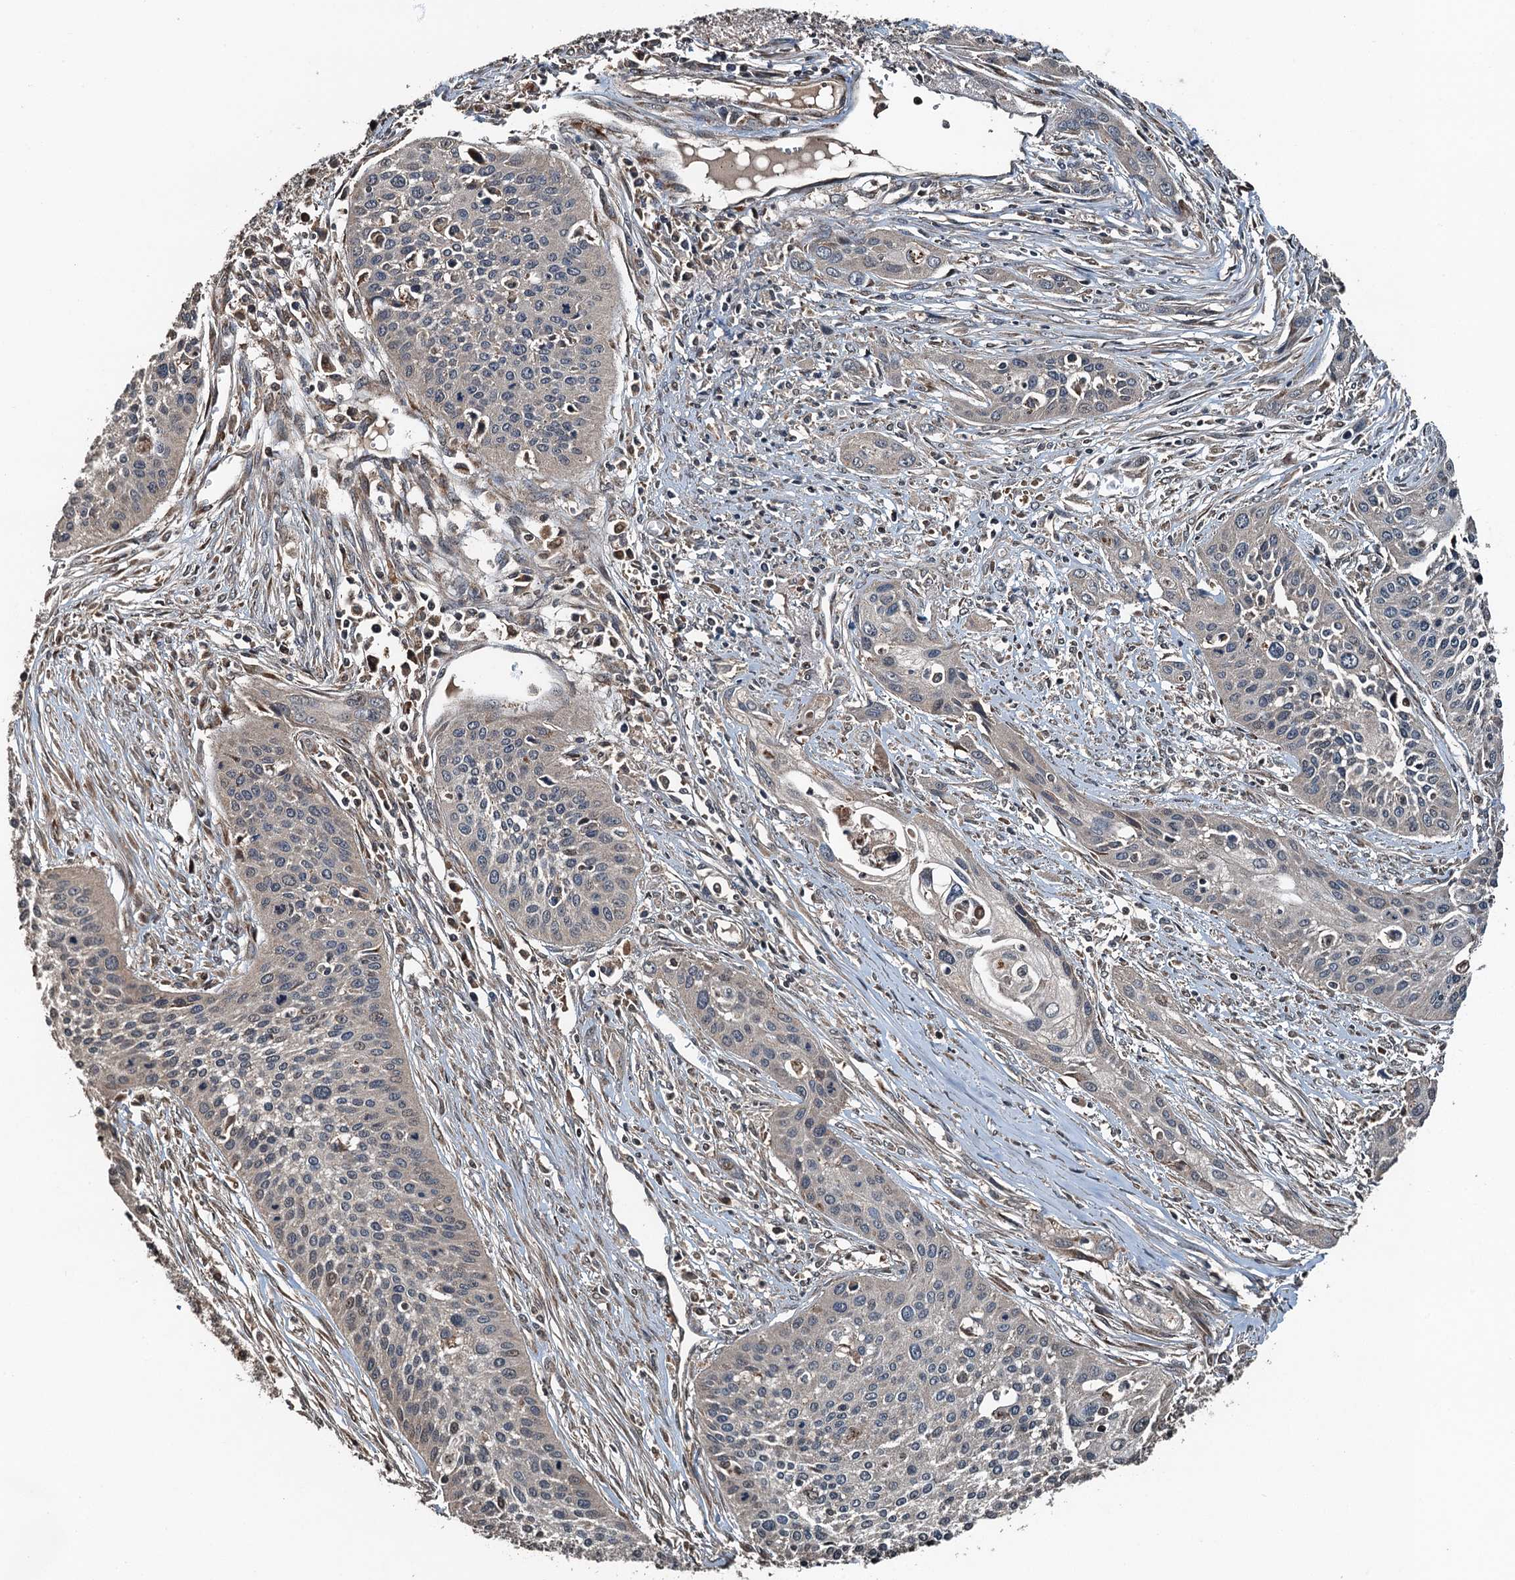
{"staining": {"intensity": "weak", "quantity": "<25%", "location": "cytoplasmic/membranous"}, "tissue": "cervical cancer", "cell_type": "Tumor cells", "image_type": "cancer", "snomed": [{"axis": "morphology", "description": "Squamous cell carcinoma, NOS"}, {"axis": "topography", "description": "Cervix"}], "caption": "DAB immunohistochemical staining of human squamous cell carcinoma (cervical) shows no significant staining in tumor cells.", "gene": "TCTN1", "patient": {"sex": "female", "age": 34}}